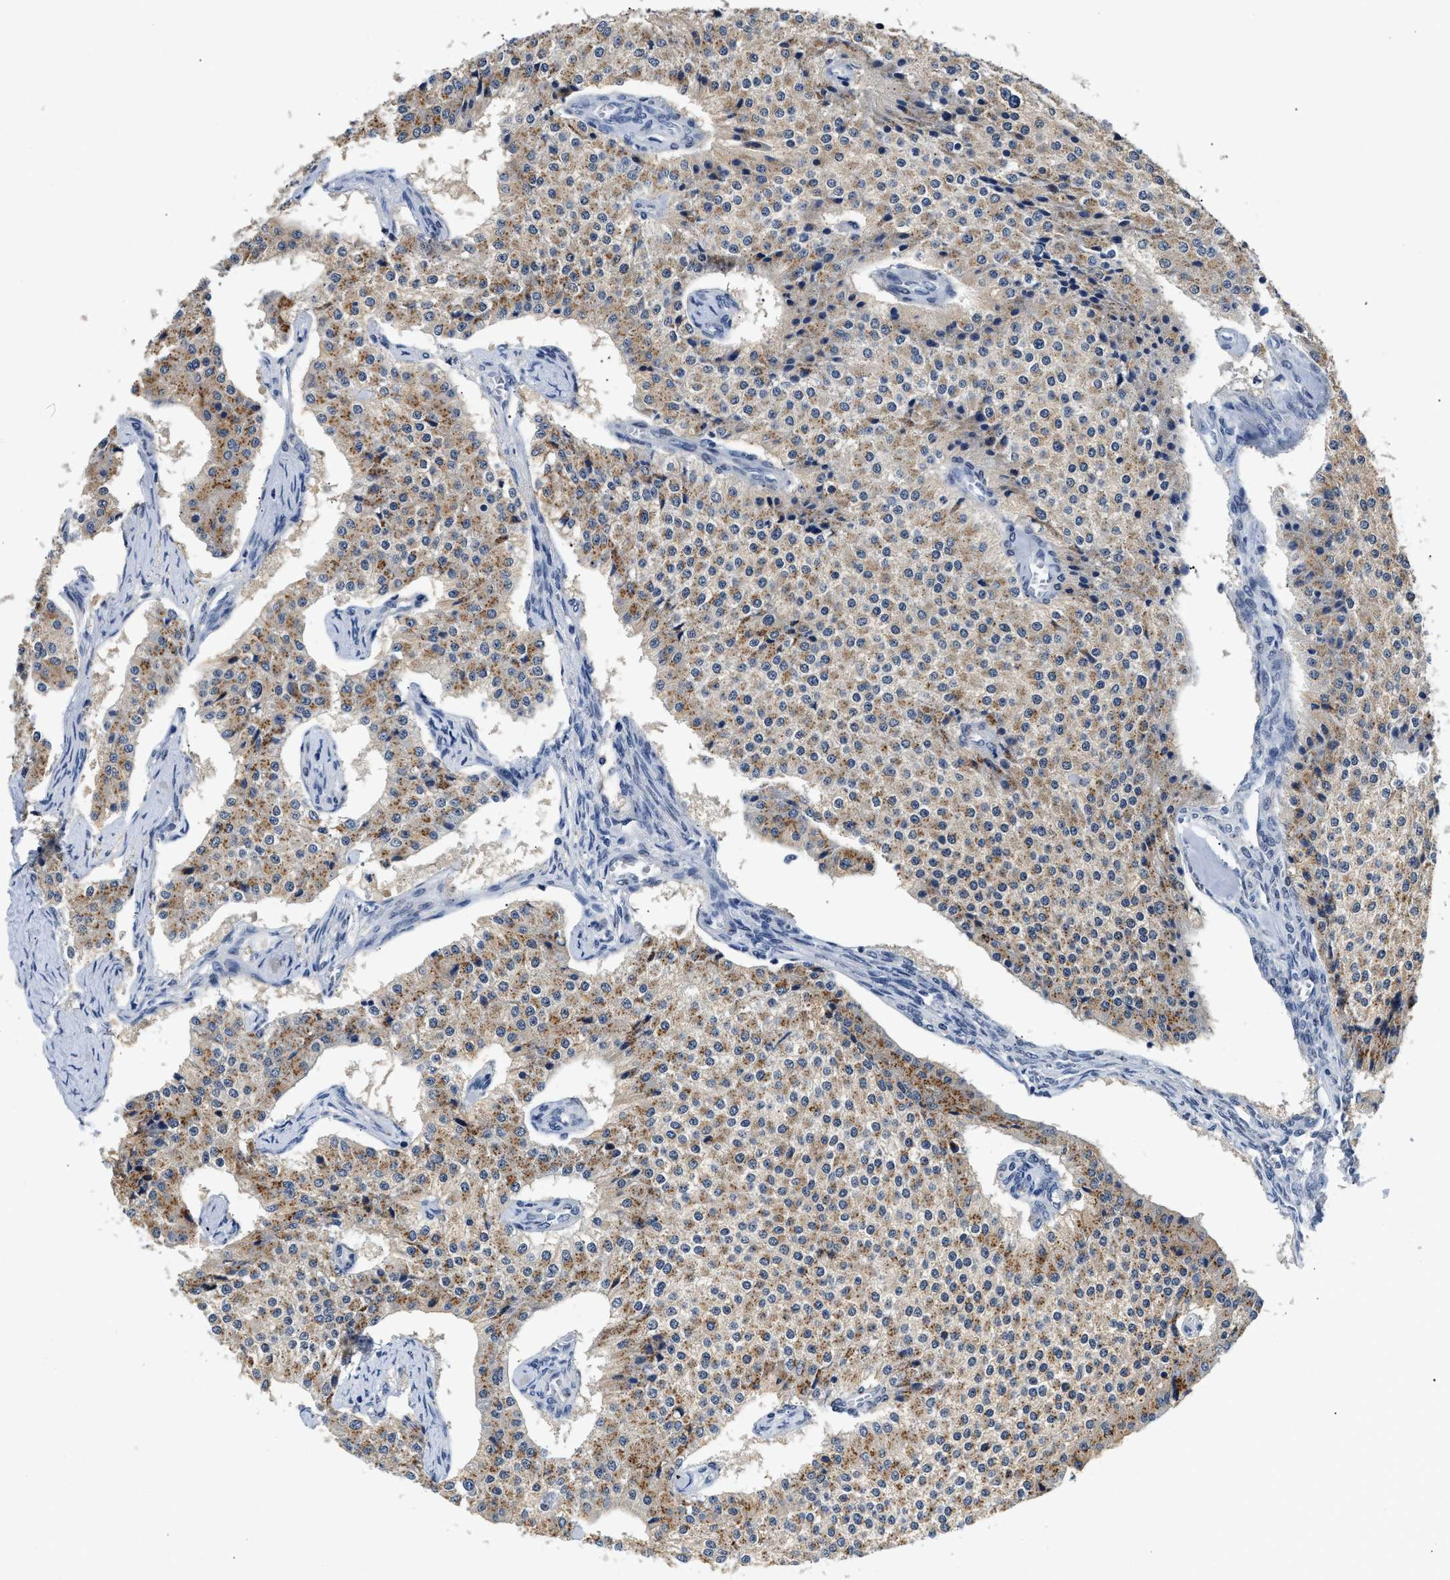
{"staining": {"intensity": "moderate", "quantity": "25%-75%", "location": "cytoplasmic/membranous"}, "tissue": "carcinoid", "cell_type": "Tumor cells", "image_type": "cancer", "snomed": [{"axis": "morphology", "description": "Carcinoid, malignant, NOS"}, {"axis": "topography", "description": "Colon"}], "caption": "High-magnification brightfield microscopy of malignant carcinoid stained with DAB (brown) and counterstained with hematoxylin (blue). tumor cells exhibit moderate cytoplasmic/membranous expression is present in approximately25%-75% of cells.", "gene": "PPM1L", "patient": {"sex": "female", "age": 52}}